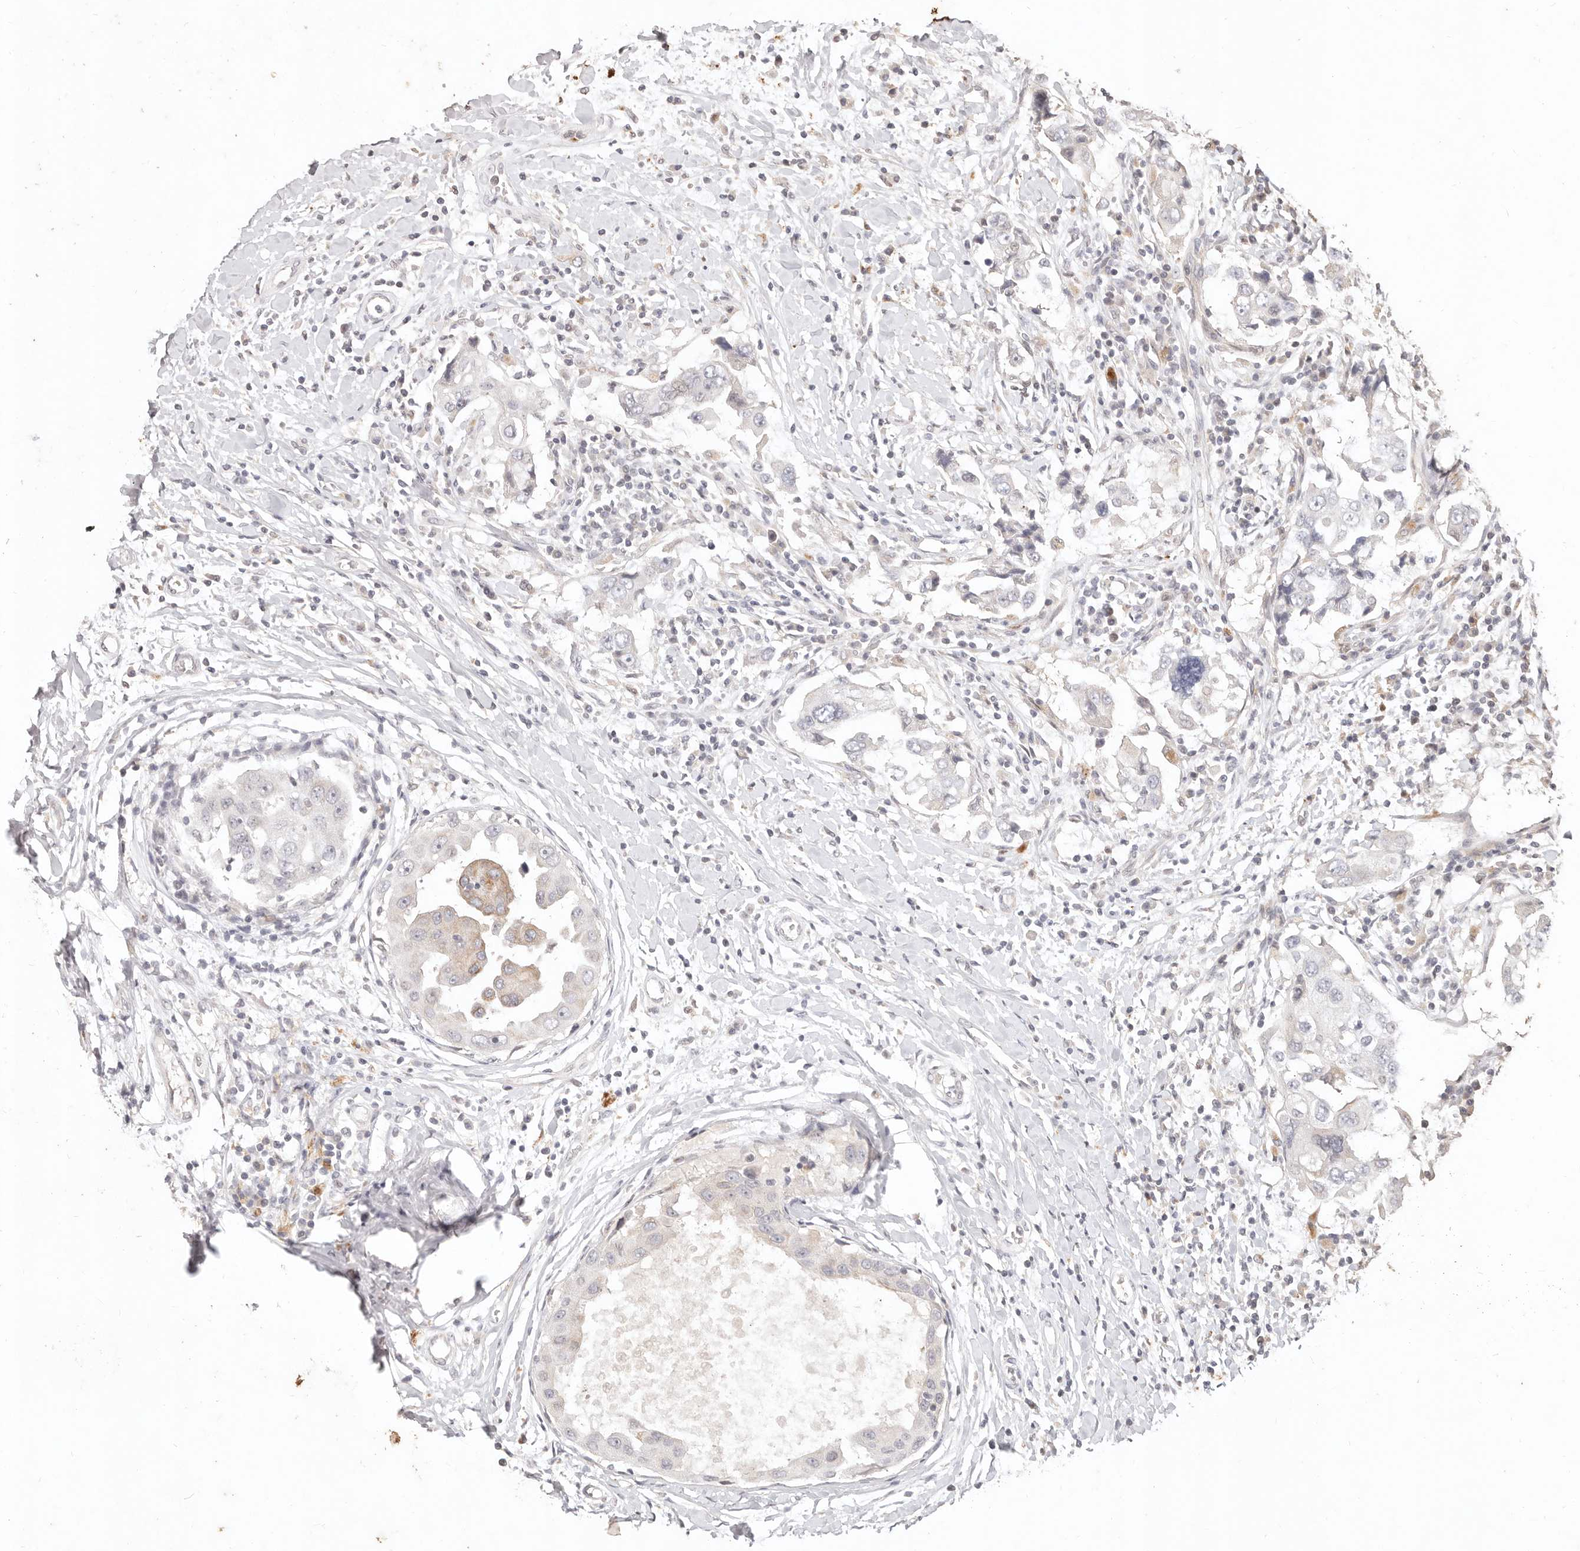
{"staining": {"intensity": "weak", "quantity": "<25%", "location": "cytoplasmic/membranous"}, "tissue": "breast cancer", "cell_type": "Tumor cells", "image_type": "cancer", "snomed": [{"axis": "morphology", "description": "Duct carcinoma"}, {"axis": "topography", "description": "Breast"}], "caption": "Micrograph shows no protein expression in tumor cells of breast cancer (intraductal carcinoma) tissue.", "gene": "KIF9", "patient": {"sex": "female", "age": 27}}